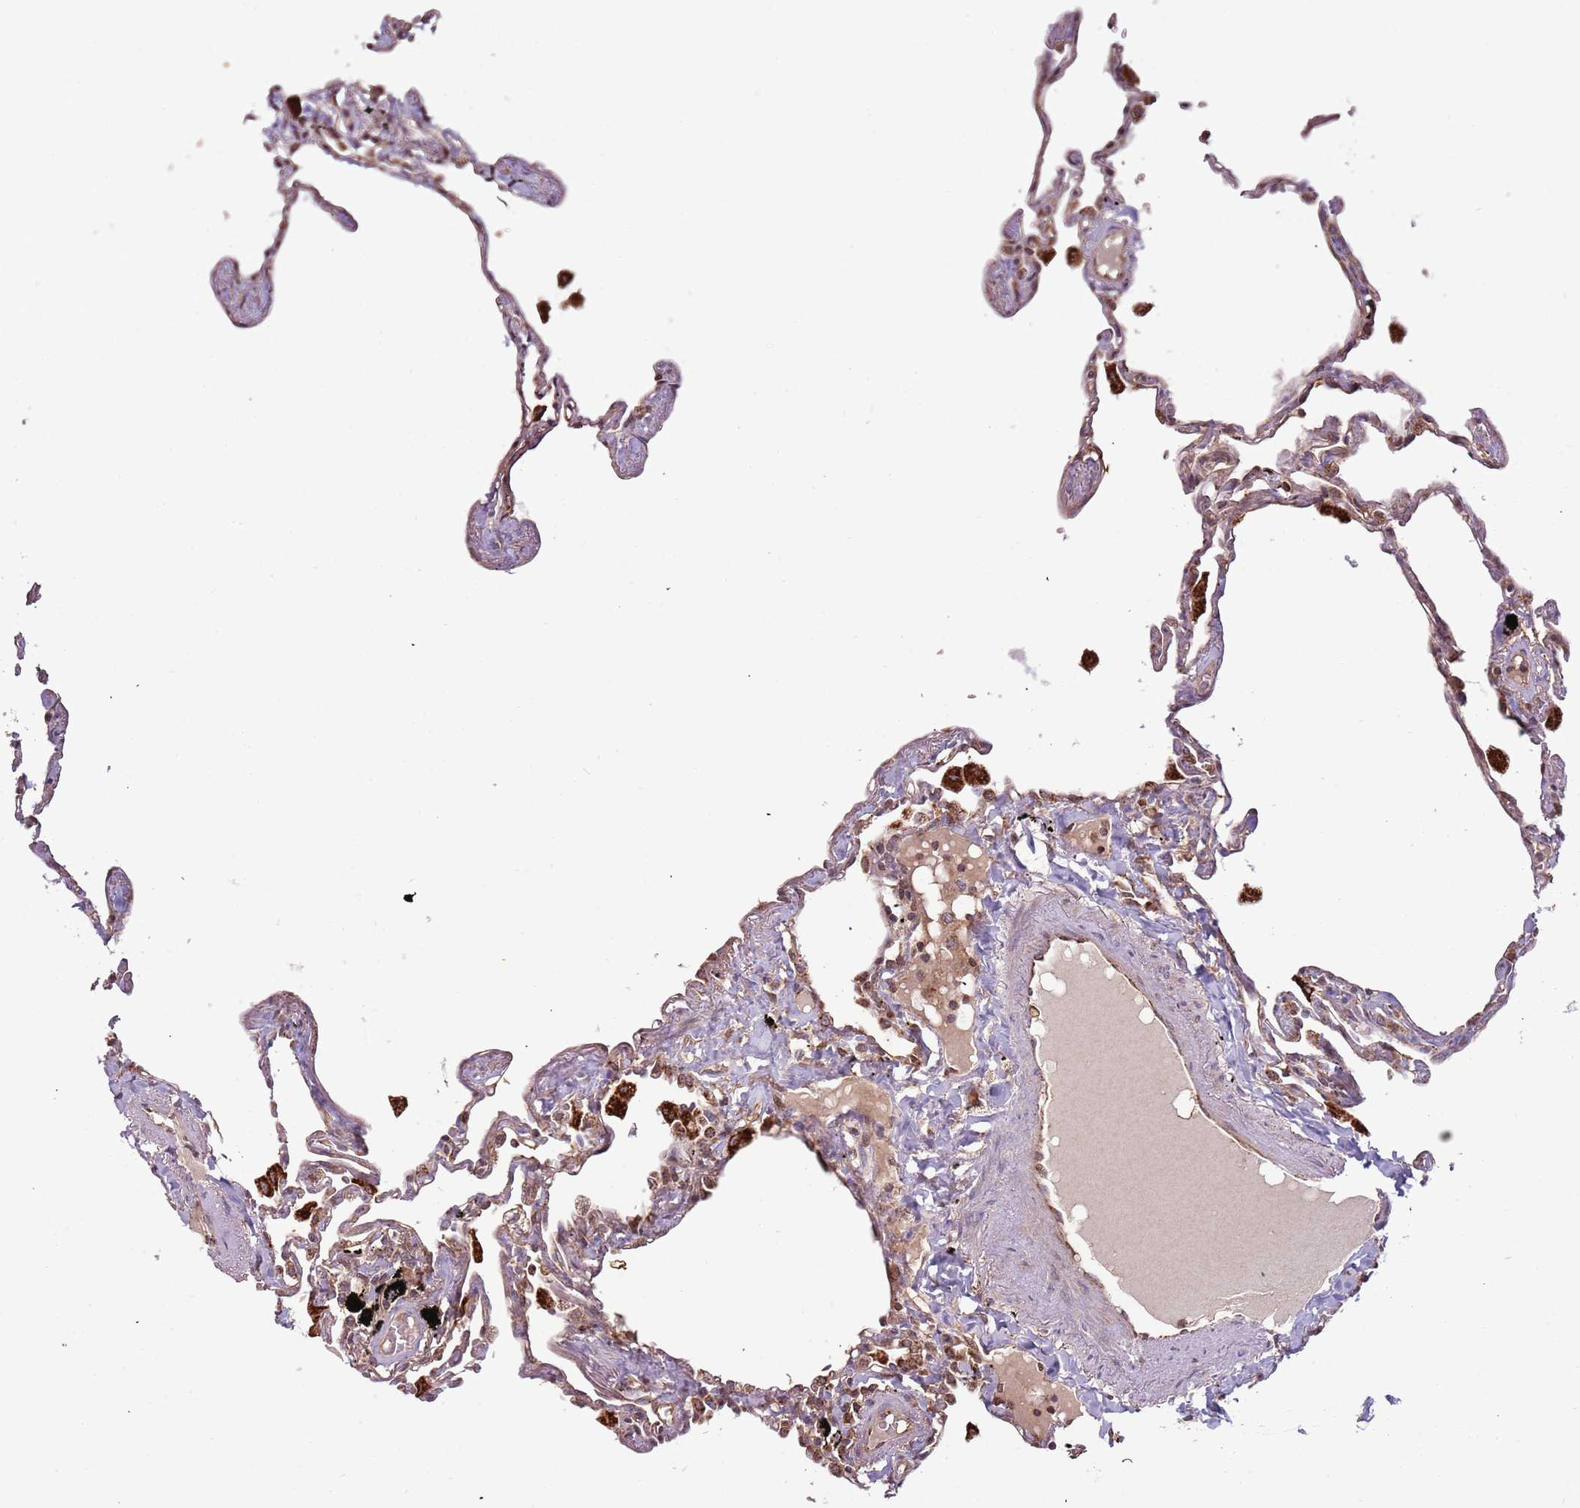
{"staining": {"intensity": "moderate", "quantity": "<25%", "location": "cytoplasmic/membranous"}, "tissue": "lung", "cell_type": "Alveolar cells", "image_type": "normal", "snomed": [{"axis": "morphology", "description": "Normal tissue, NOS"}, {"axis": "topography", "description": "Lung"}], "caption": "Lung stained for a protein (brown) displays moderate cytoplasmic/membranous positive positivity in approximately <25% of alveolar cells.", "gene": "IL17RD", "patient": {"sex": "female", "age": 67}}